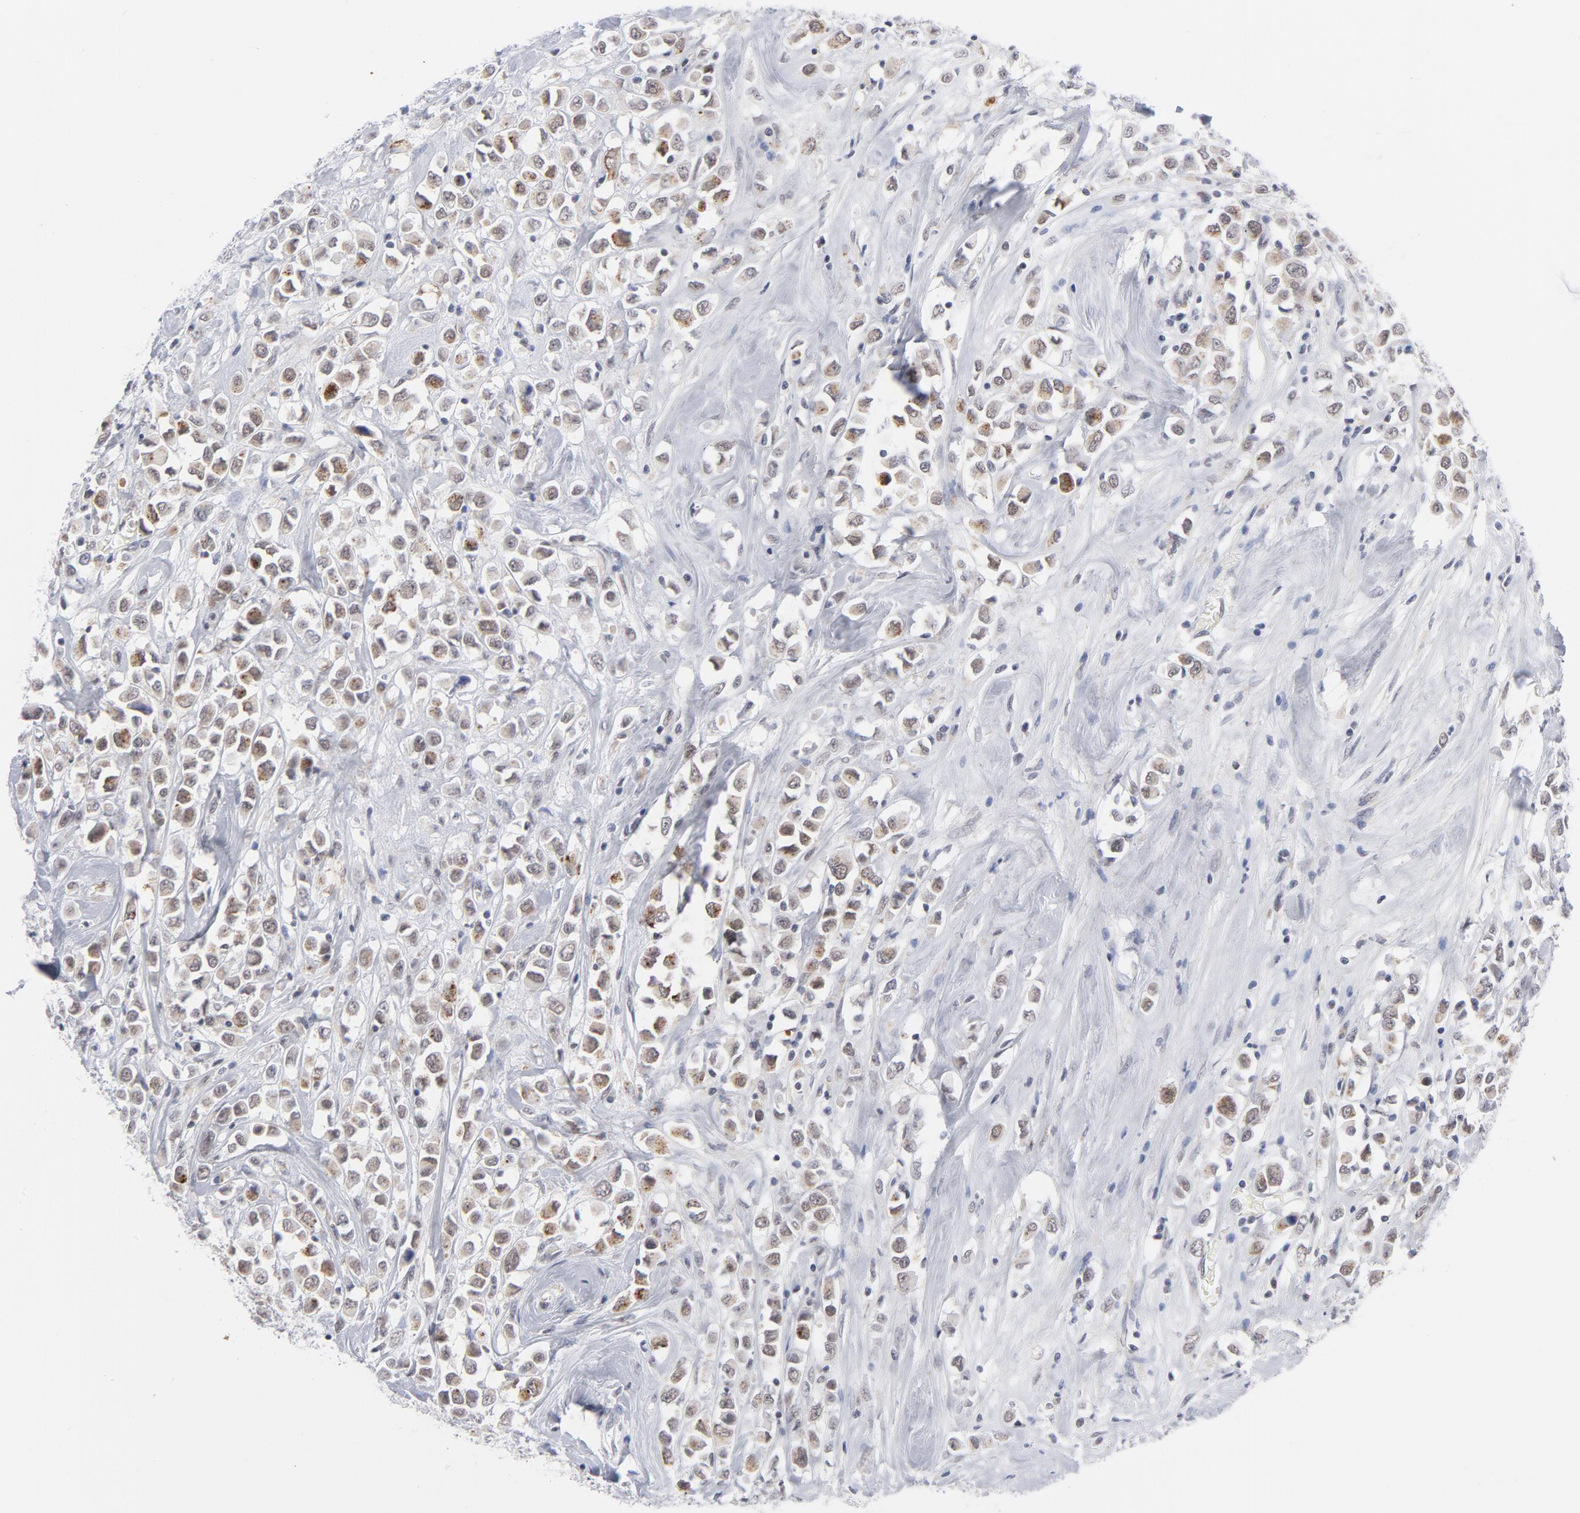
{"staining": {"intensity": "moderate", "quantity": "25%-75%", "location": "cytoplasmic/membranous,nuclear"}, "tissue": "breast cancer", "cell_type": "Tumor cells", "image_type": "cancer", "snomed": [{"axis": "morphology", "description": "Duct carcinoma"}, {"axis": "topography", "description": "Breast"}], "caption": "A photomicrograph of breast cancer stained for a protein demonstrates moderate cytoplasmic/membranous and nuclear brown staining in tumor cells.", "gene": "BAP1", "patient": {"sex": "female", "age": 61}}